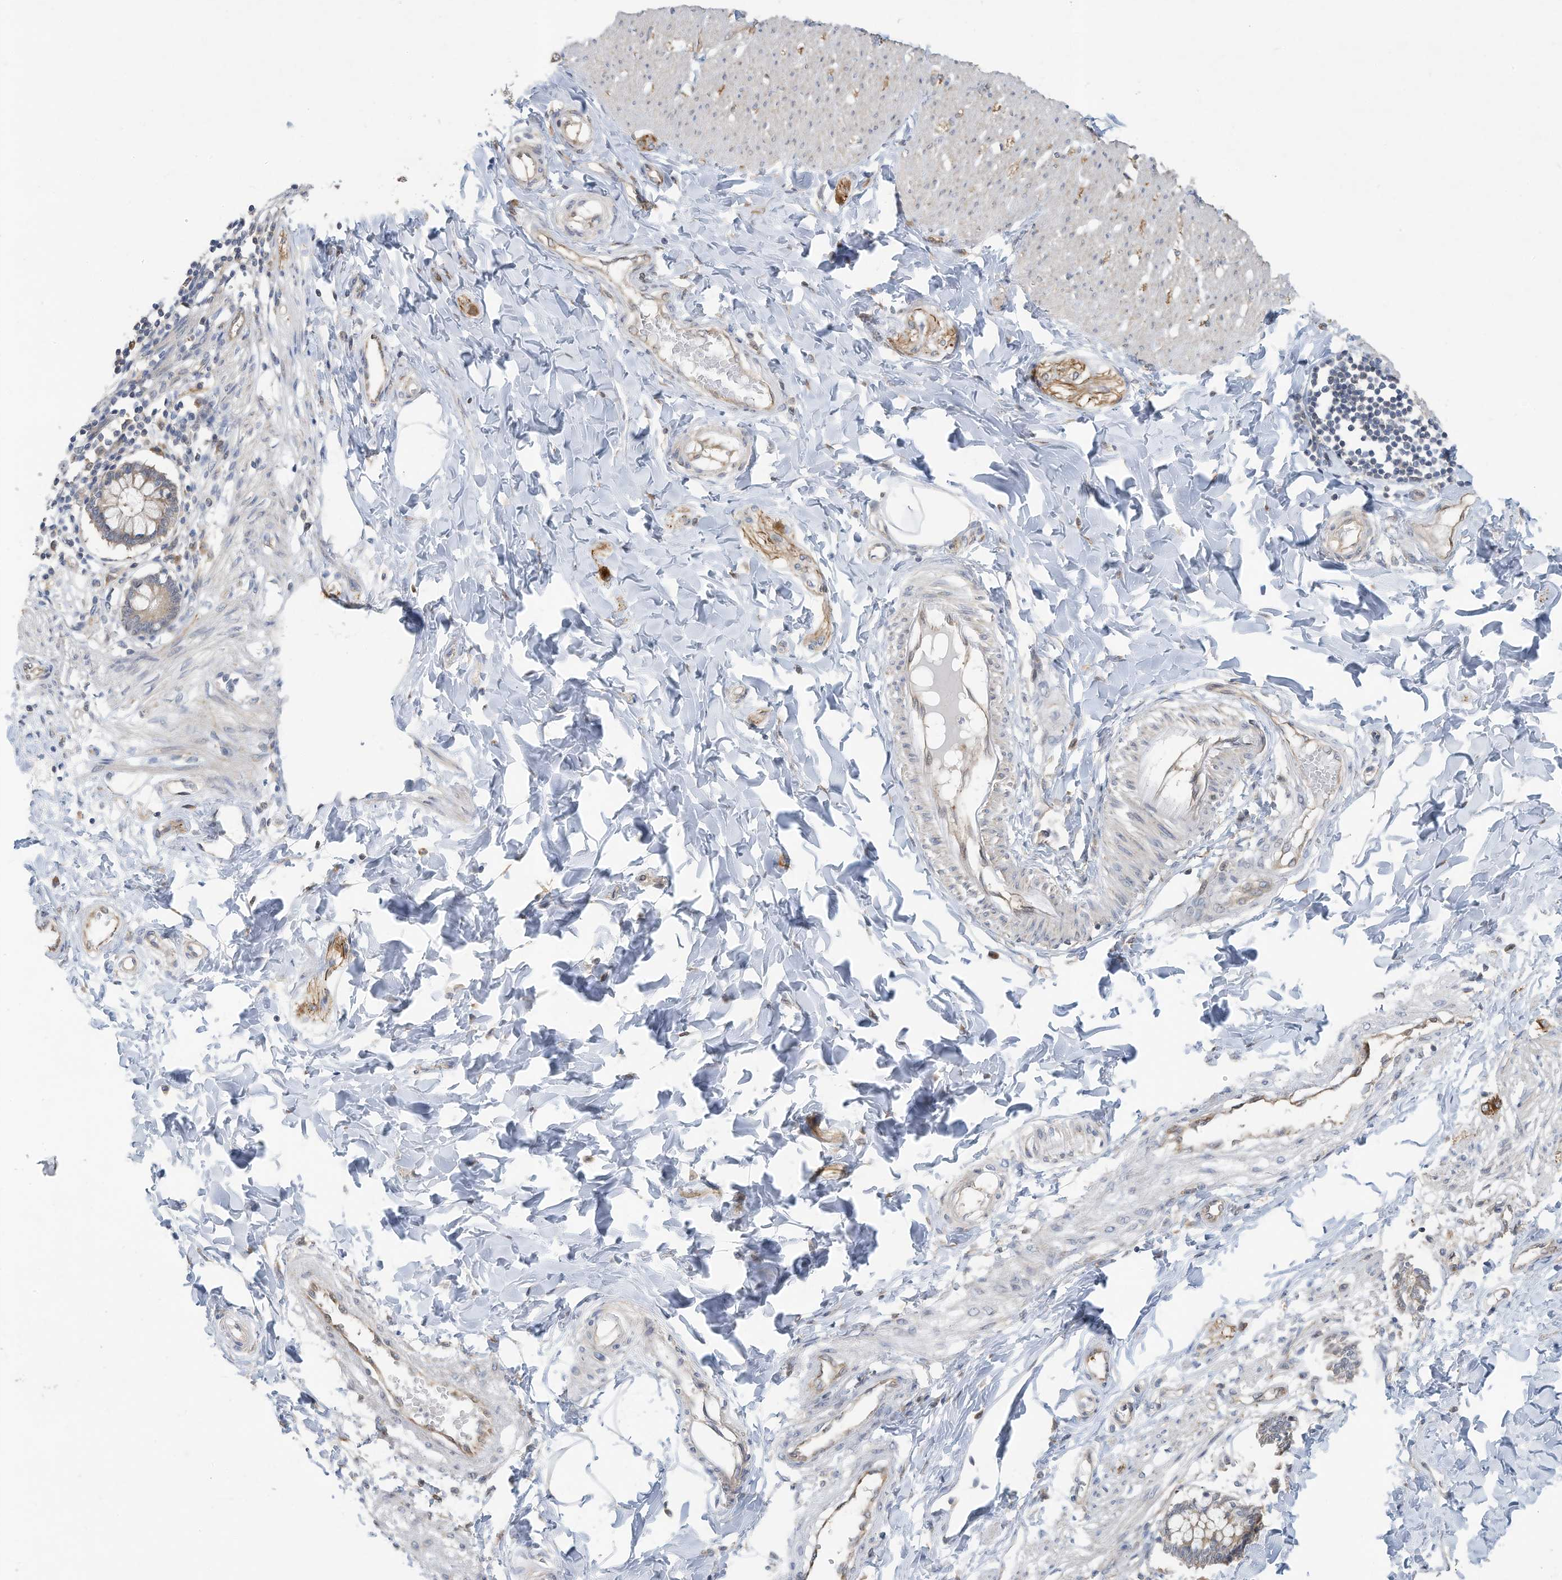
{"staining": {"intensity": "weak", "quantity": "<25%", "location": "cytoplasmic/membranous"}, "tissue": "smooth muscle", "cell_type": "Smooth muscle cells", "image_type": "normal", "snomed": [{"axis": "morphology", "description": "Normal tissue, NOS"}, {"axis": "morphology", "description": "Adenocarcinoma, NOS"}, {"axis": "topography", "description": "Colon"}, {"axis": "topography", "description": "Peripheral nerve tissue"}], "caption": "Immunohistochemistry histopathology image of normal smooth muscle: human smooth muscle stained with DAB reveals no significant protein expression in smooth muscle cells.", "gene": "USE1", "patient": {"sex": "male", "age": 14}}